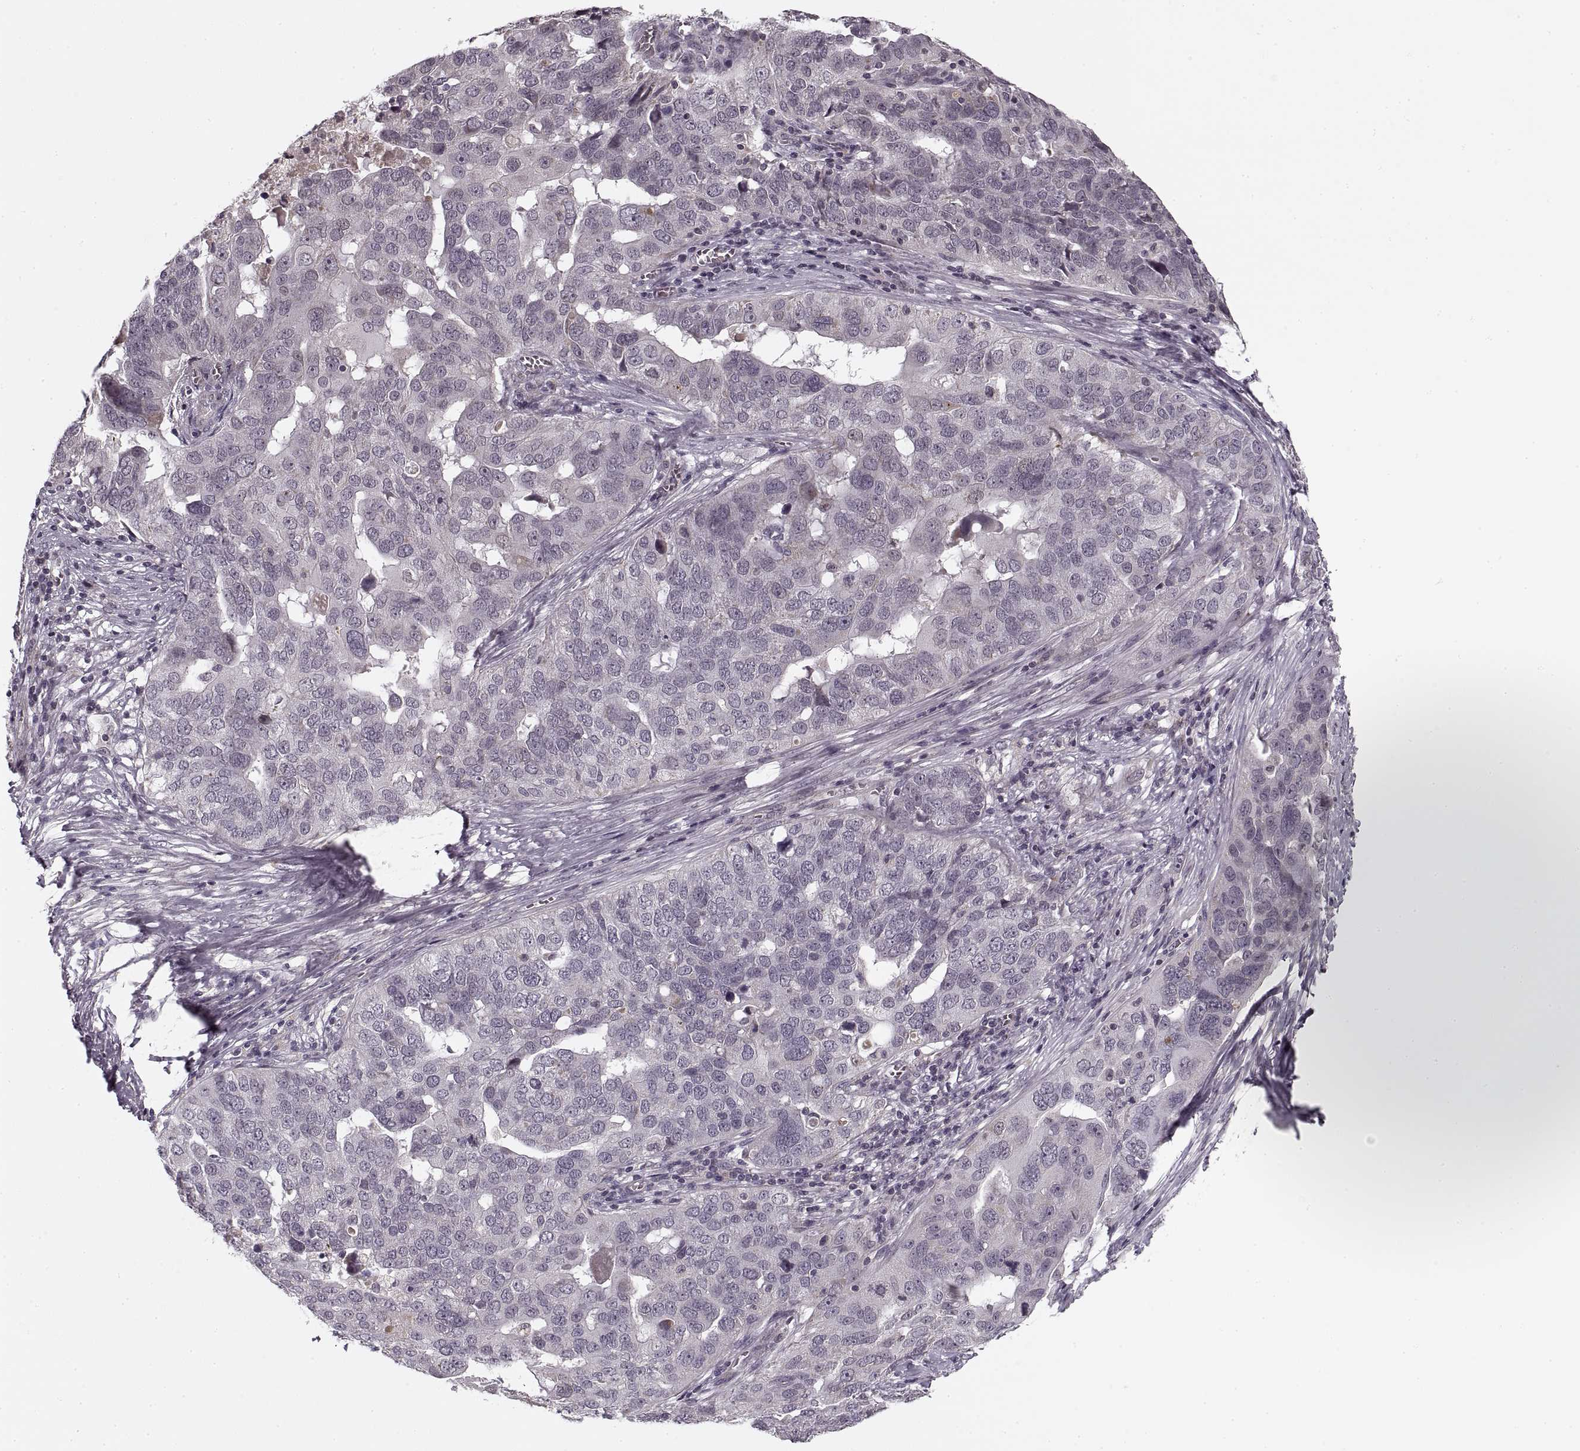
{"staining": {"intensity": "negative", "quantity": "none", "location": "none"}, "tissue": "ovarian cancer", "cell_type": "Tumor cells", "image_type": "cancer", "snomed": [{"axis": "morphology", "description": "Carcinoma, endometroid"}, {"axis": "topography", "description": "Soft tissue"}, {"axis": "topography", "description": "Ovary"}], "caption": "Ovarian cancer (endometroid carcinoma) was stained to show a protein in brown. There is no significant staining in tumor cells.", "gene": "ASIC3", "patient": {"sex": "female", "age": 52}}